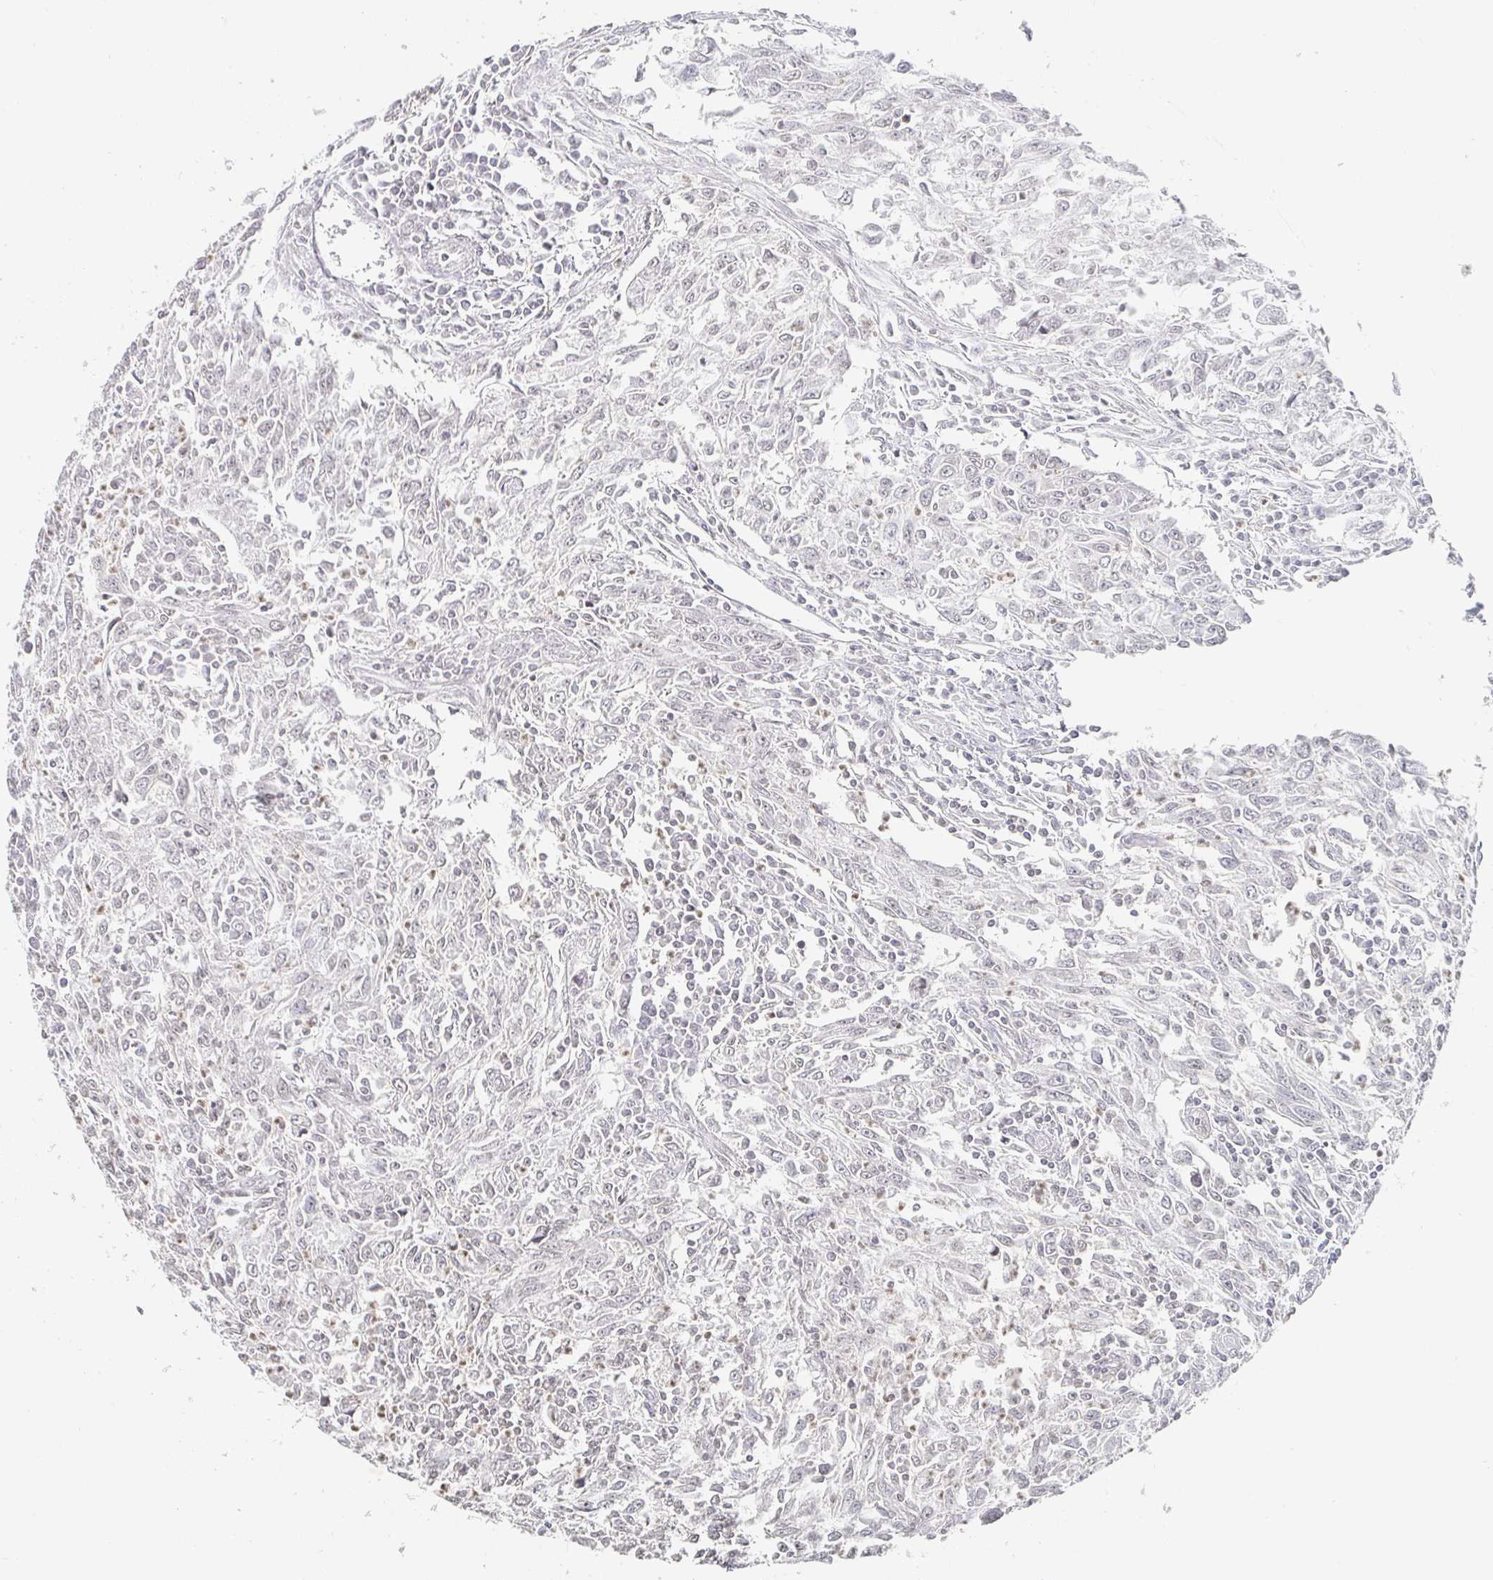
{"staining": {"intensity": "negative", "quantity": "none", "location": "none"}, "tissue": "breast cancer", "cell_type": "Tumor cells", "image_type": "cancer", "snomed": [{"axis": "morphology", "description": "Duct carcinoma"}, {"axis": "topography", "description": "Breast"}], "caption": "The immunohistochemistry (IHC) histopathology image has no significant staining in tumor cells of breast cancer tissue.", "gene": "NME9", "patient": {"sex": "female", "age": 50}}